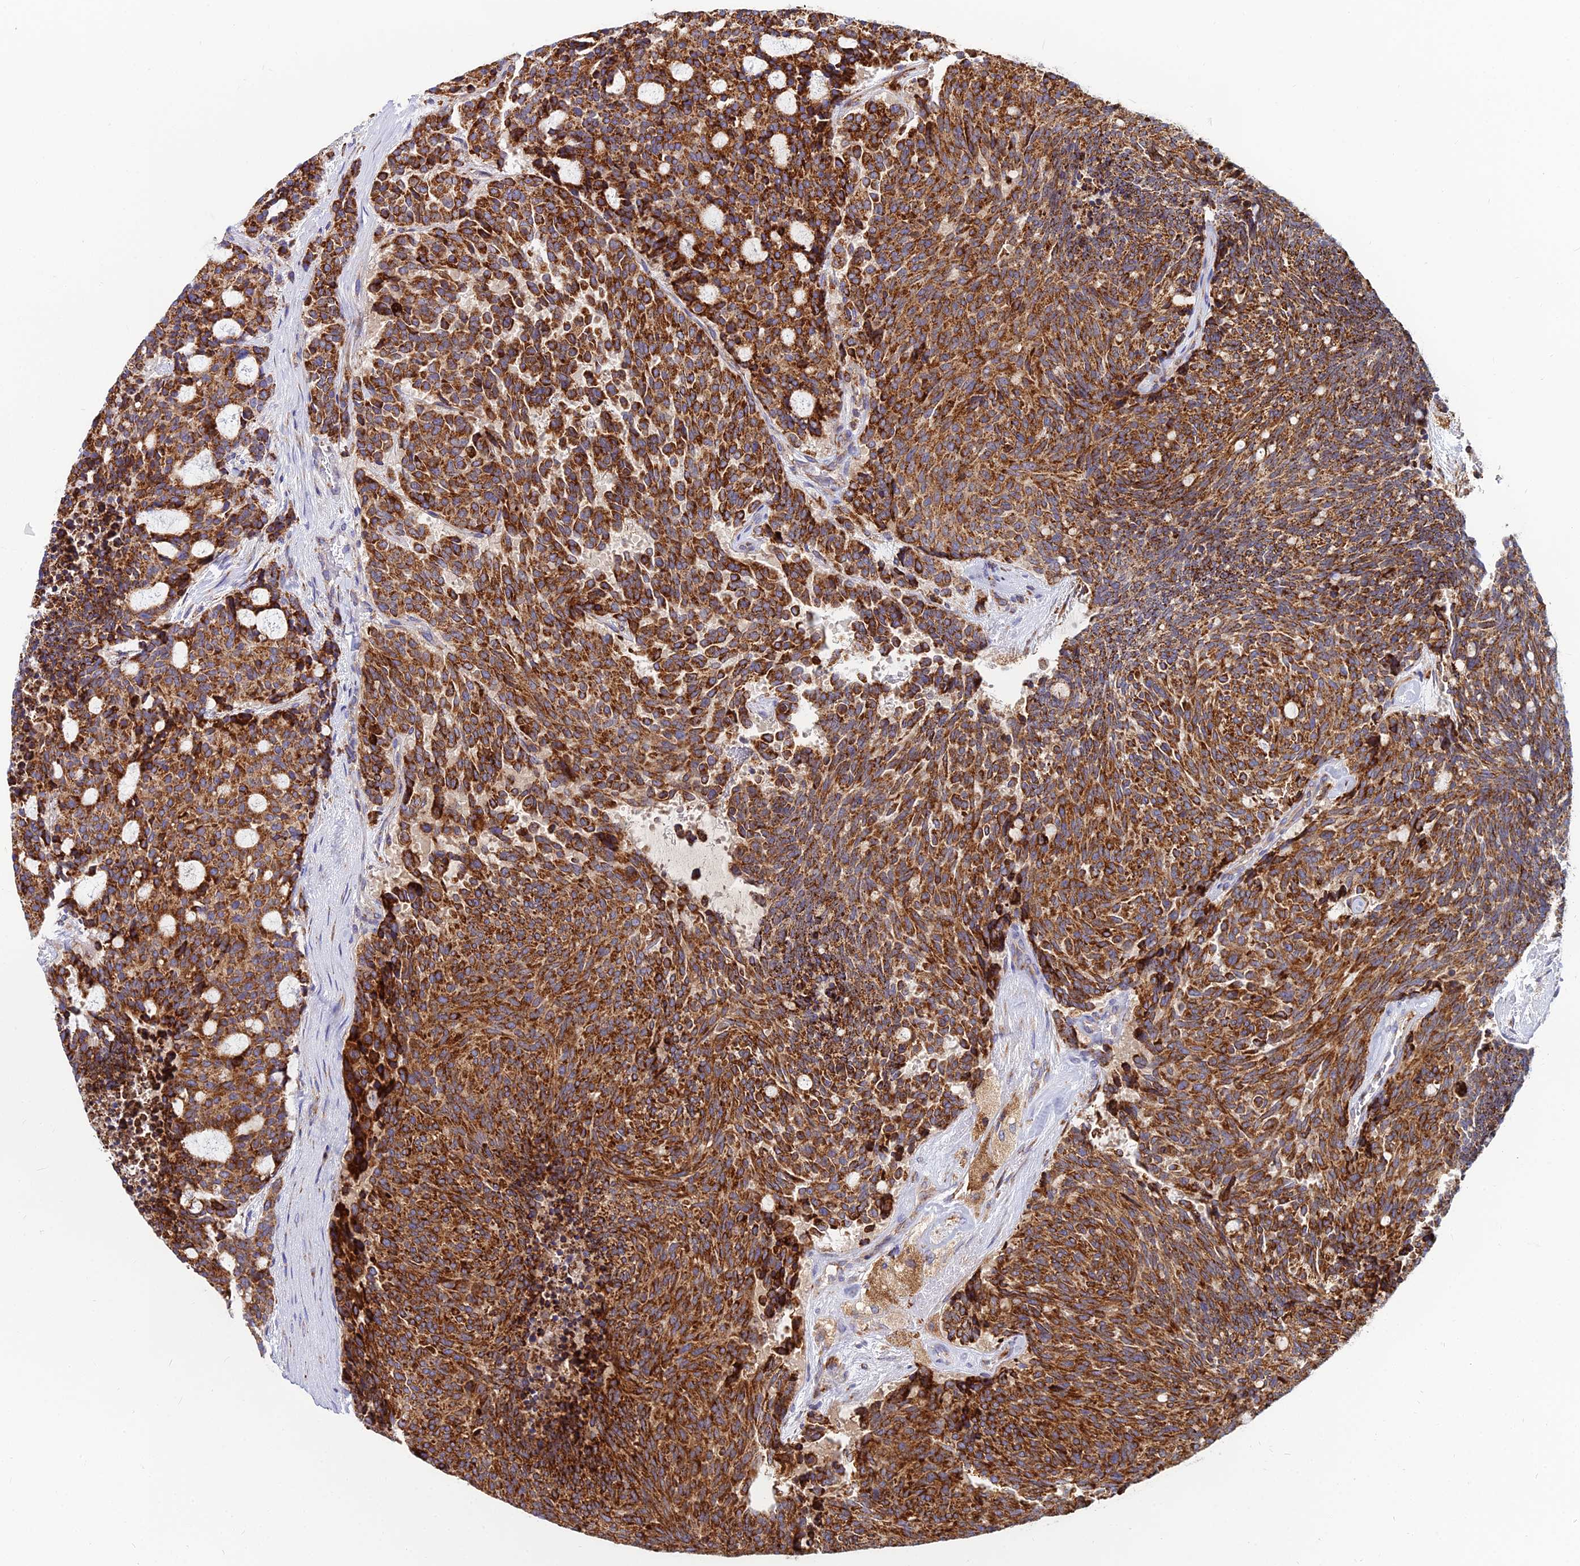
{"staining": {"intensity": "strong", "quantity": ">75%", "location": "cytoplasmic/membranous"}, "tissue": "carcinoid", "cell_type": "Tumor cells", "image_type": "cancer", "snomed": [{"axis": "morphology", "description": "Carcinoid, malignant, NOS"}, {"axis": "topography", "description": "Pancreas"}], "caption": "A brown stain labels strong cytoplasmic/membranous positivity of a protein in malignant carcinoid tumor cells.", "gene": "CCT6B", "patient": {"sex": "female", "age": 54}}